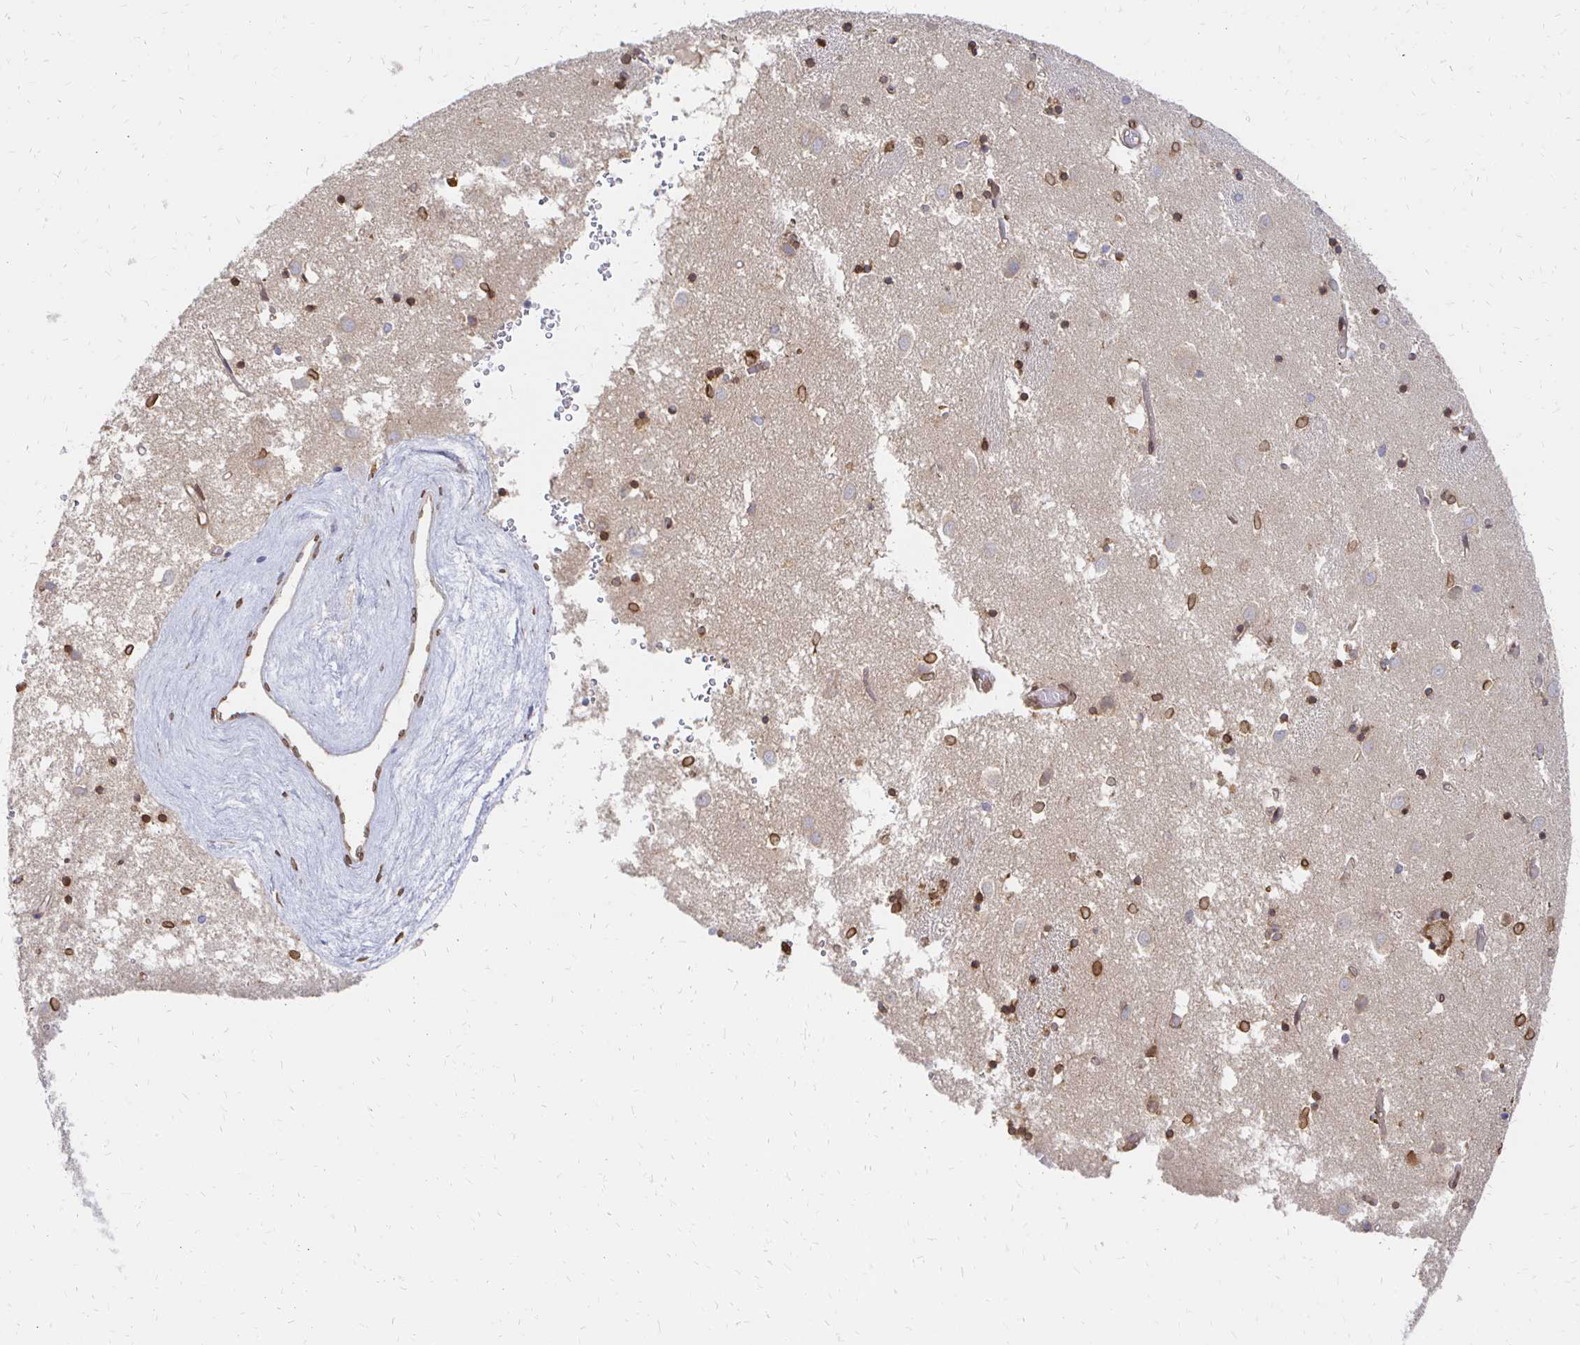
{"staining": {"intensity": "strong", "quantity": ">75%", "location": "cytoplasmic/membranous,nuclear"}, "tissue": "caudate", "cell_type": "Glial cells", "image_type": "normal", "snomed": [{"axis": "morphology", "description": "Normal tissue, NOS"}, {"axis": "topography", "description": "Lateral ventricle wall"}], "caption": "A brown stain labels strong cytoplasmic/membranous,nuclear expression of a protein in glial cells of normal caudate. The protein is shown in brown color, while the nuclei are stained blue.", "gene": "PELI3", "patient": {"sex": "male", "age": 70}}